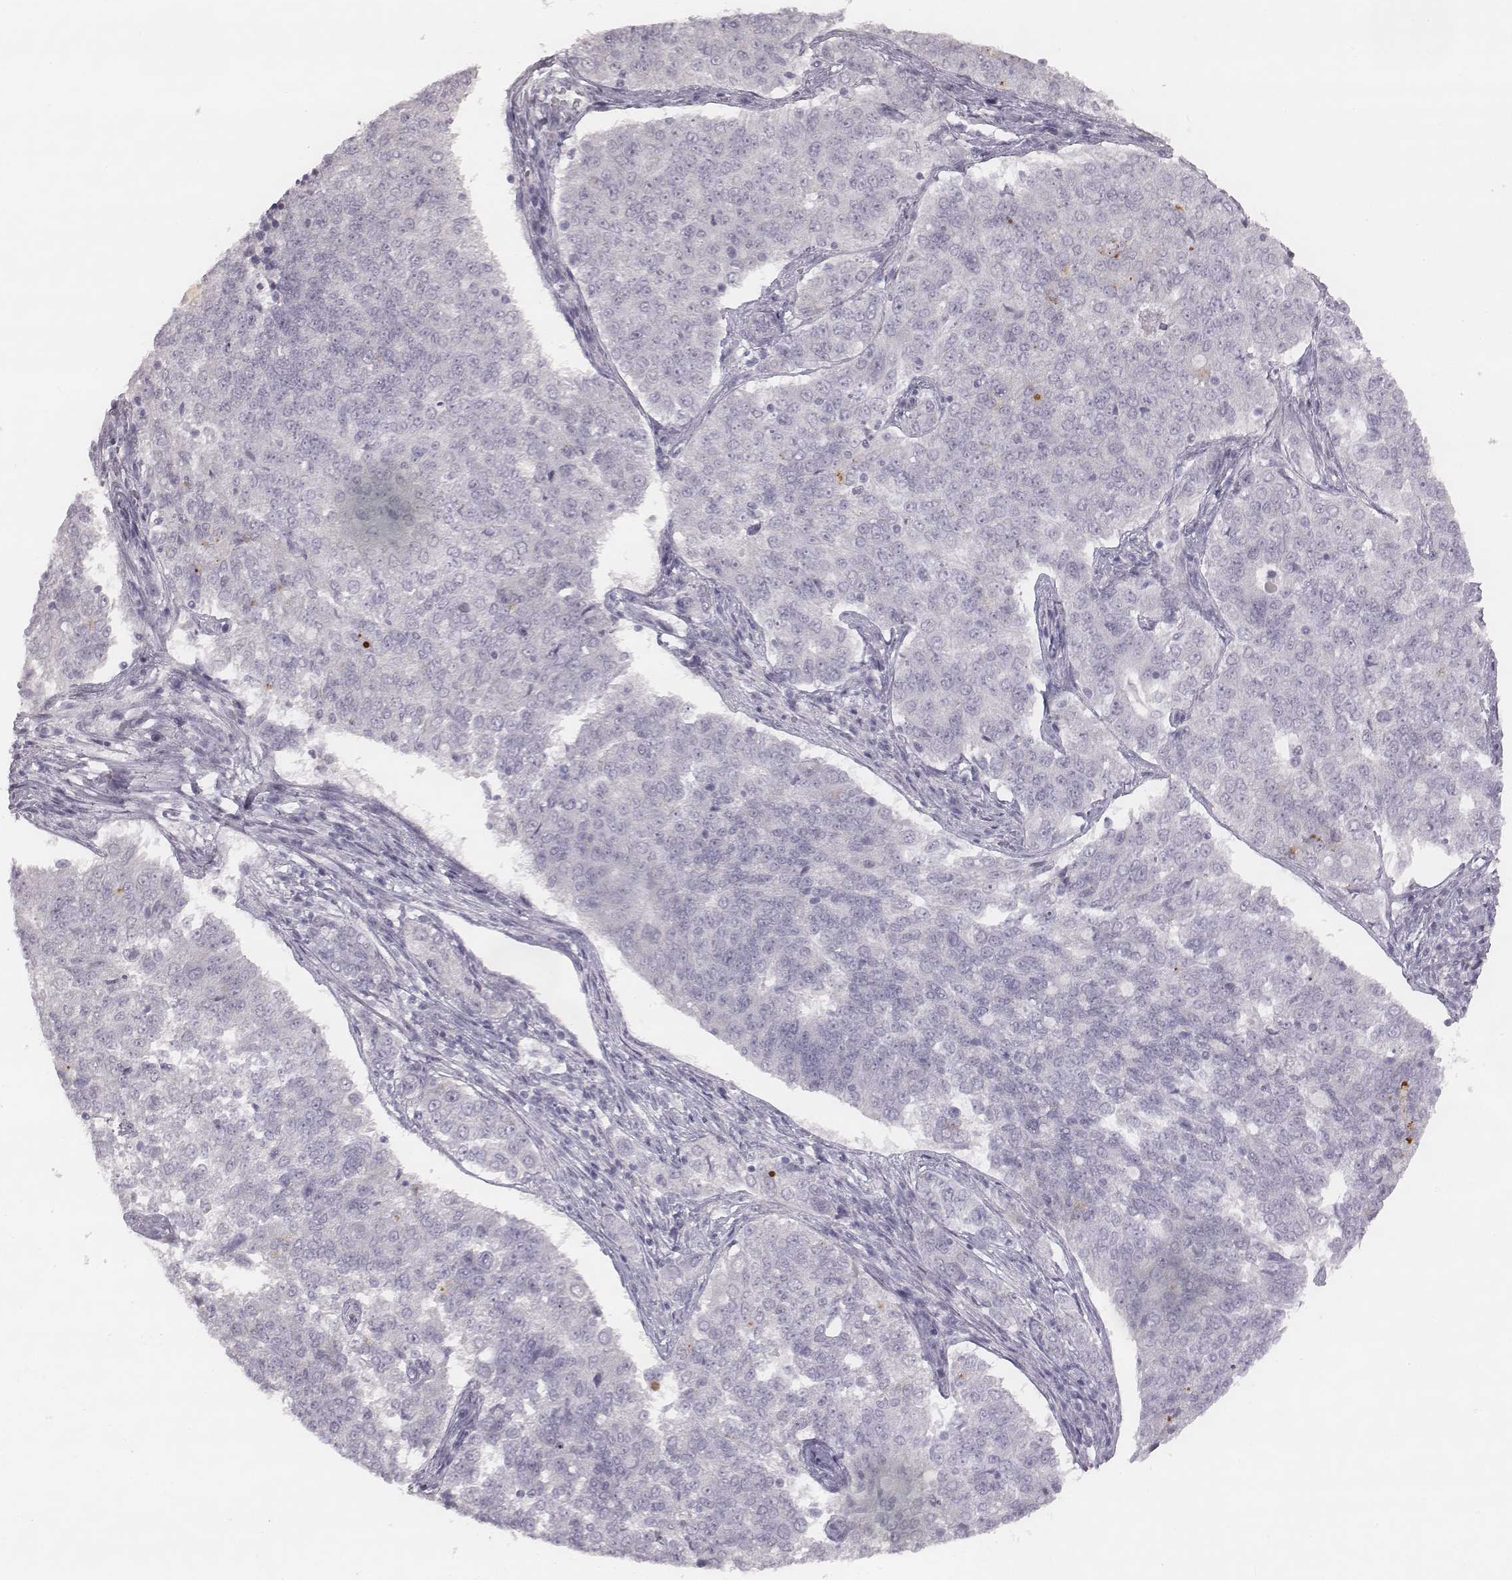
{"staining": {"intensity": "negative", "quantity": "none", "location": "none"}, "tissue": "endometrial cancer", "cell_type": "Tumor cells", "image_type": "cancer", "snomed": [{"axis": "morphology", "description": "Adenocarcinoma, NOS"}, {"axis": "topography", "description": "Endometrium"}], "caption": "Immunohistochemistry (IHC) histopathology image of neoplastic tissue: human endometrial cancer (adenocarcinoma) stained with DAB reveals no significant protein staining in tumor cells.", "gene": "KCNJ12", "patient": {"sex": "female", "age": 43}}